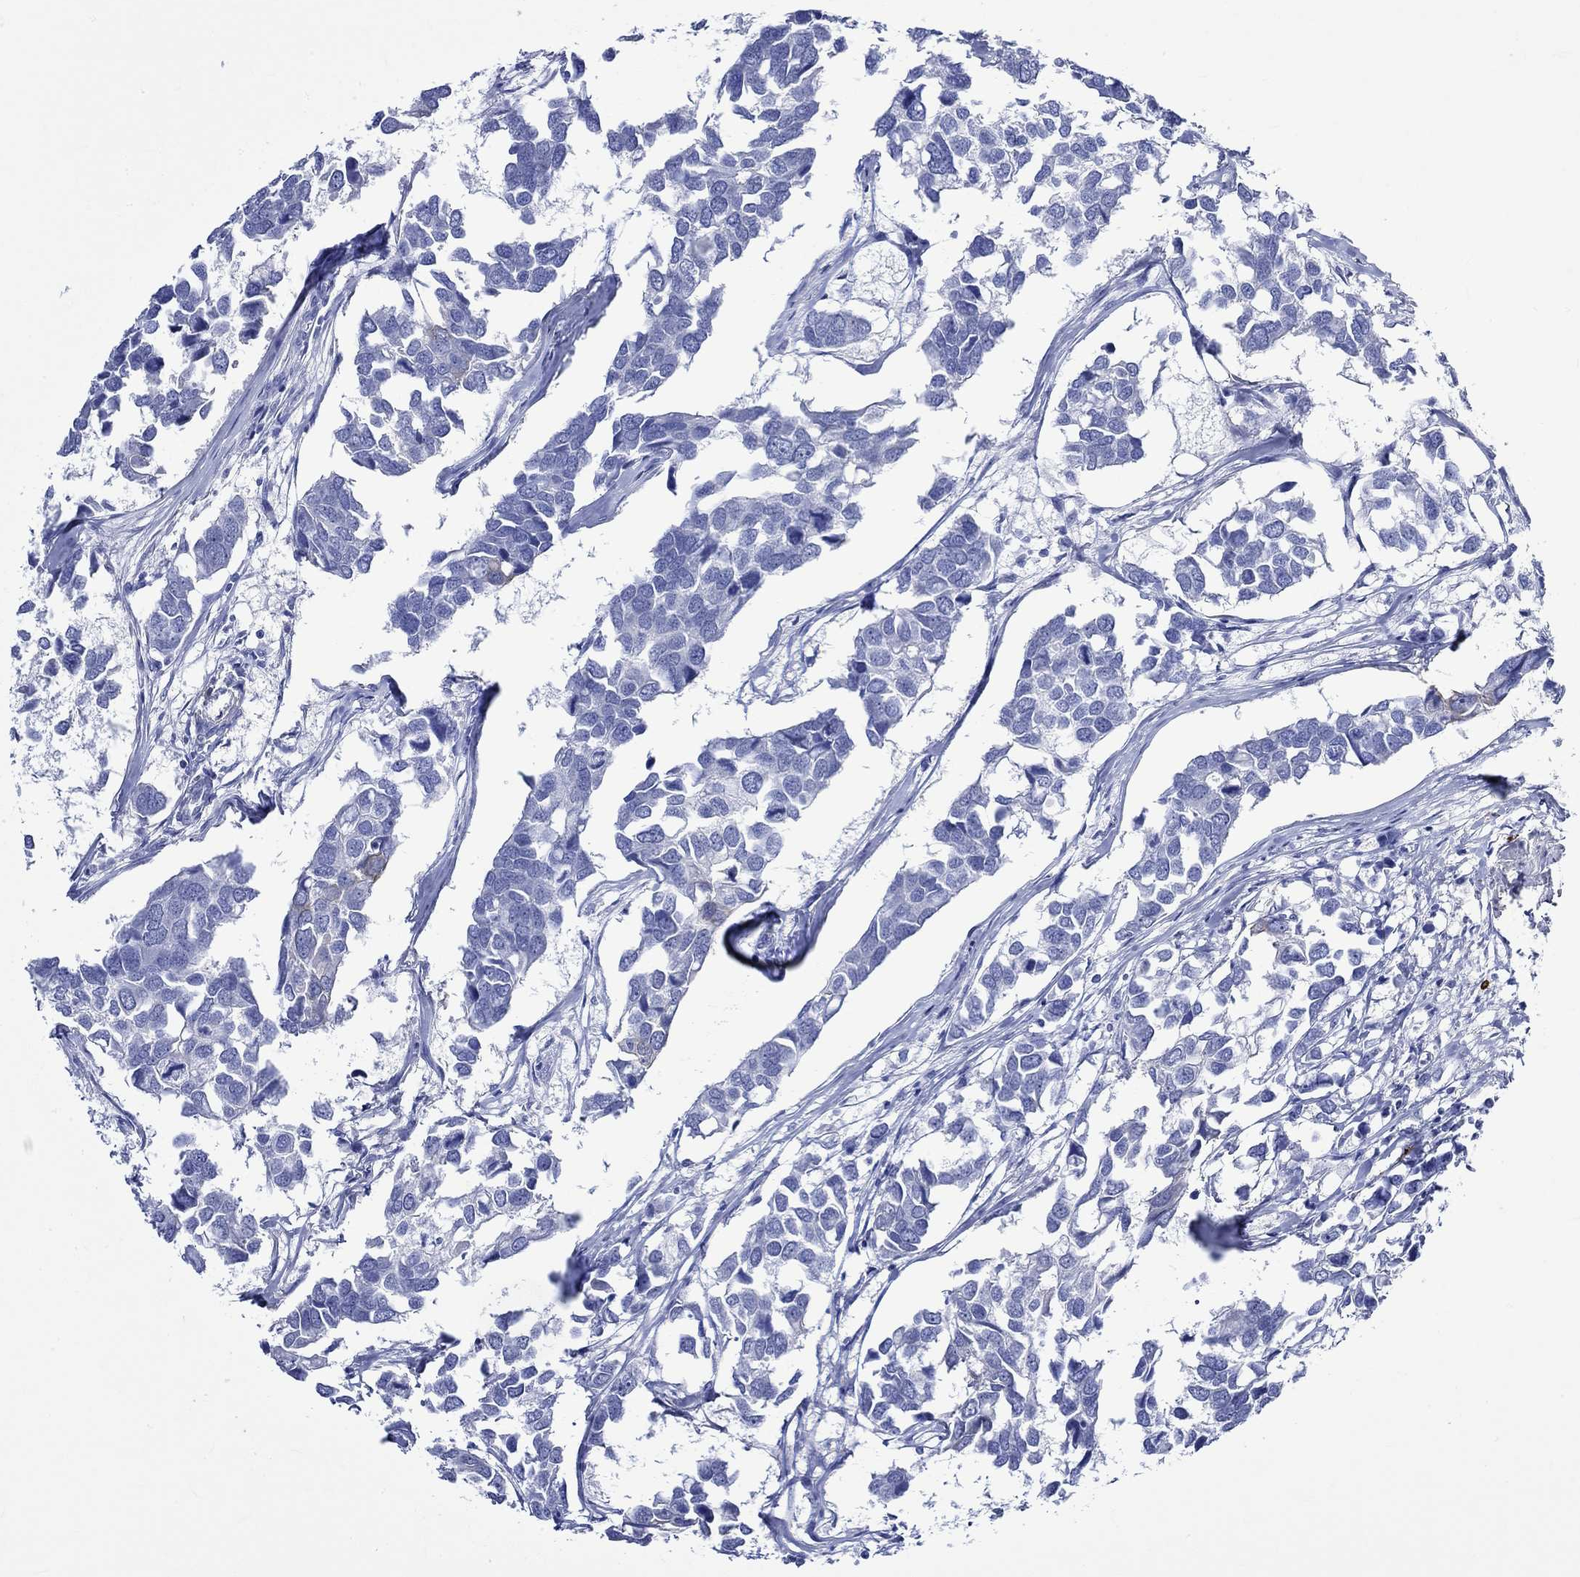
{"staining": {"intensity": "negative", "quantity": "none", "location": "none"}, "tissue": "breast cancer", "cell_type": "Tumor cells", "image_type": "cancer", "snomed": [{"axis": "morphology", "description": "Duct carcinoma"}, {"axis": "topography", "description": "Breast"}], "caption": "Immunohistochemical staining of infiltrating ductal carcinoma (breast) demonstrates no significant staining in tumor cells.", "gene": "CRYAB", "patient": {"sex": "female", "age": 83}}